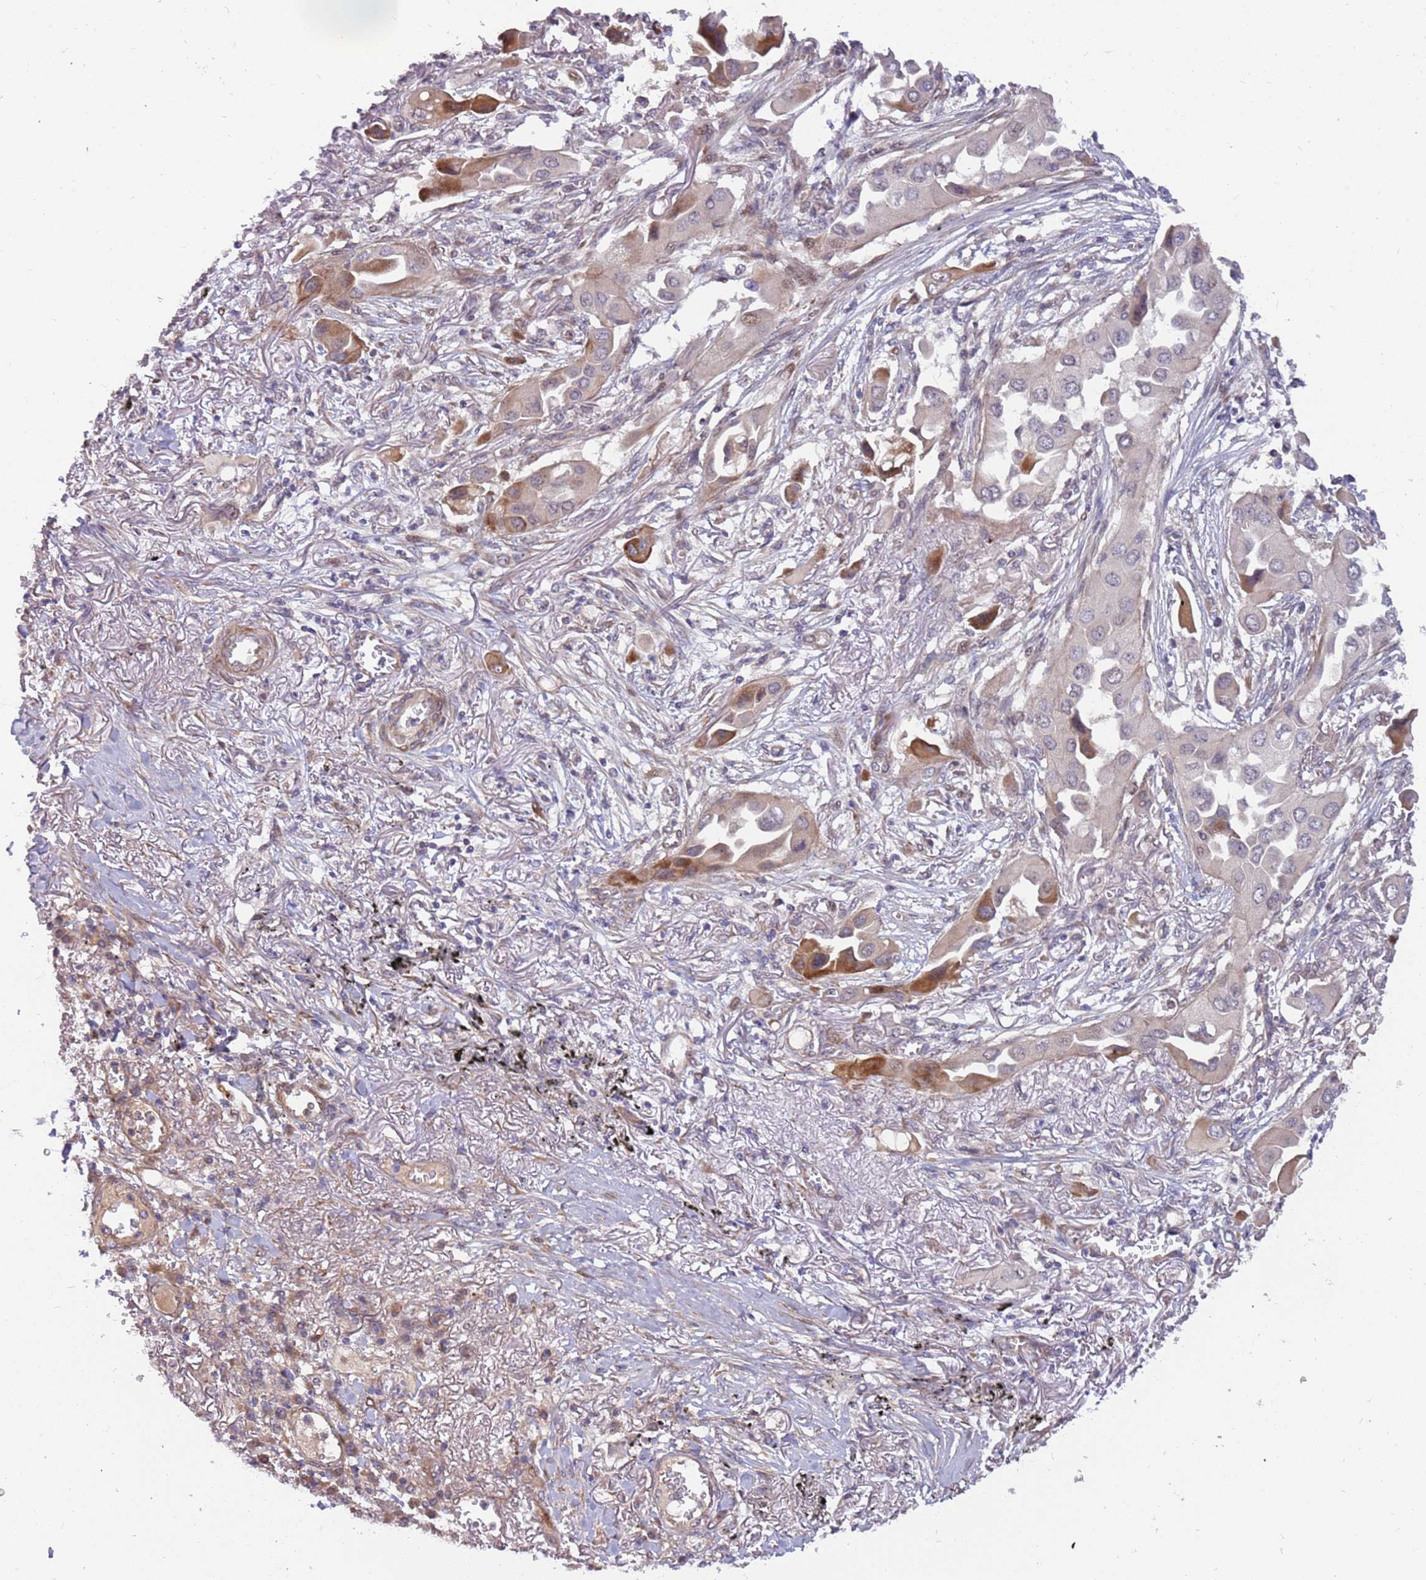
{"staining": {"intensity": "moderate", "quantity": "<25%", "location": "cytoplasmic/membranous"}, "tissue": "lung cancer", "cell_type": "Tumor cells", "image_type": "cancer", "snomed": [{"axis": "morphology", "description": "Adenocarcinoma, NOS"}, {"axis": "topography", "description": "Lung"}], "caption": "Human lung cancer stained with a protein marker demonstrates moderate staining in tumor cells.", "gene": "TRAPPC6B", "patient": {"sex": "female", "age": 76}}